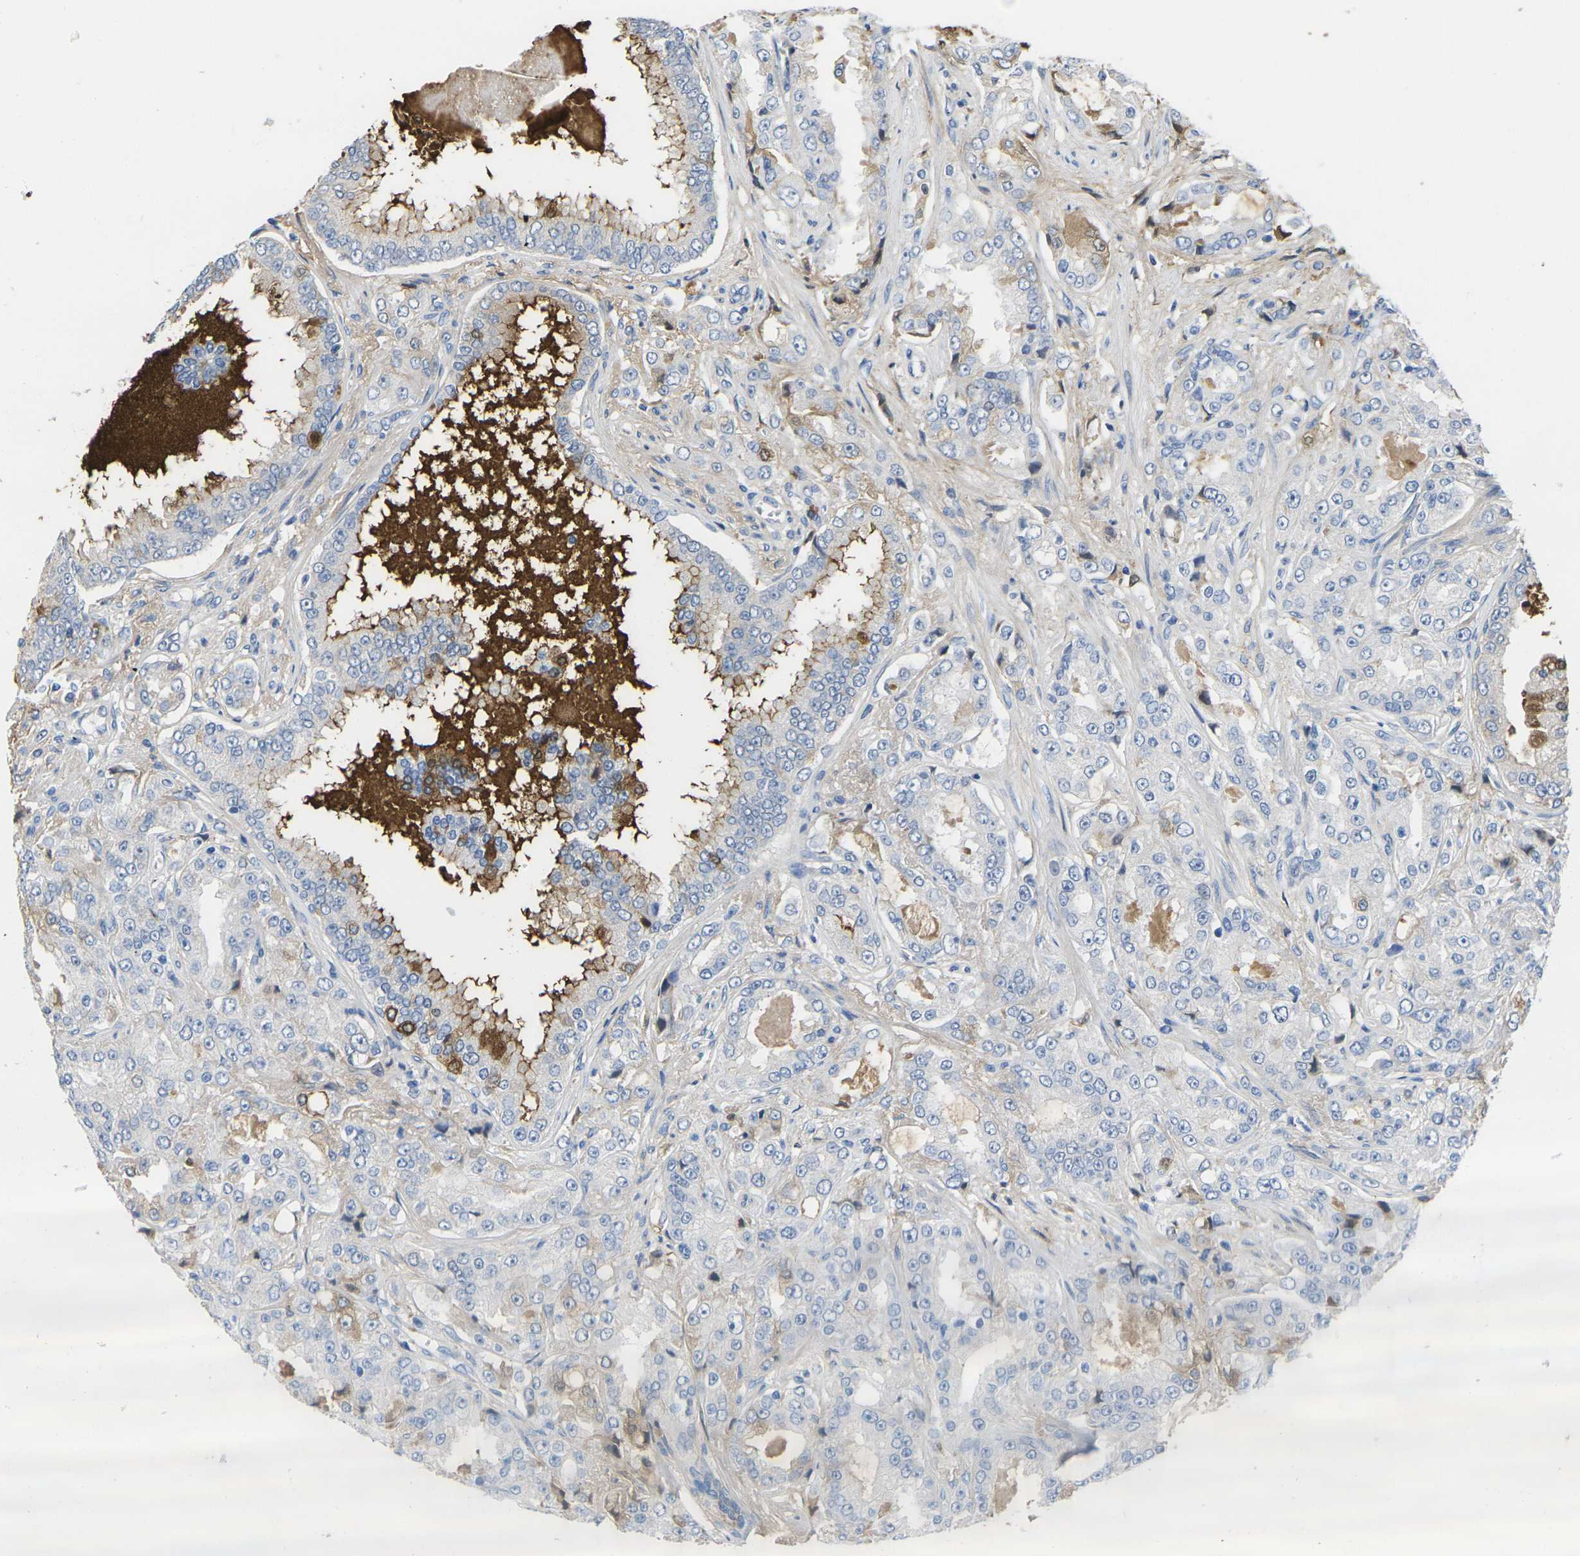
{"staining": {"intensity": "moderate", "quantity": "<25%", "location": "cytoplasmic/membranous"}, "tissue": "prostate cancer", "cell_type": "Tumor cells", "image_type": "cancer", "snomed": [{"axis": "morphology", "description": "Adenocarcinoma, High grade"}, {"axis": "topography", "description": "Prostate"}], "caption": "IHC (DAB) staining of human prostate high-grade adenocarcinoma displays moderate cytoplasmic/membranous protein expression in about <25% of tumor cells. Nuclei are stained in blue.", "gene": "GREM2", "patient": {"sex": "male", "age": 73}}